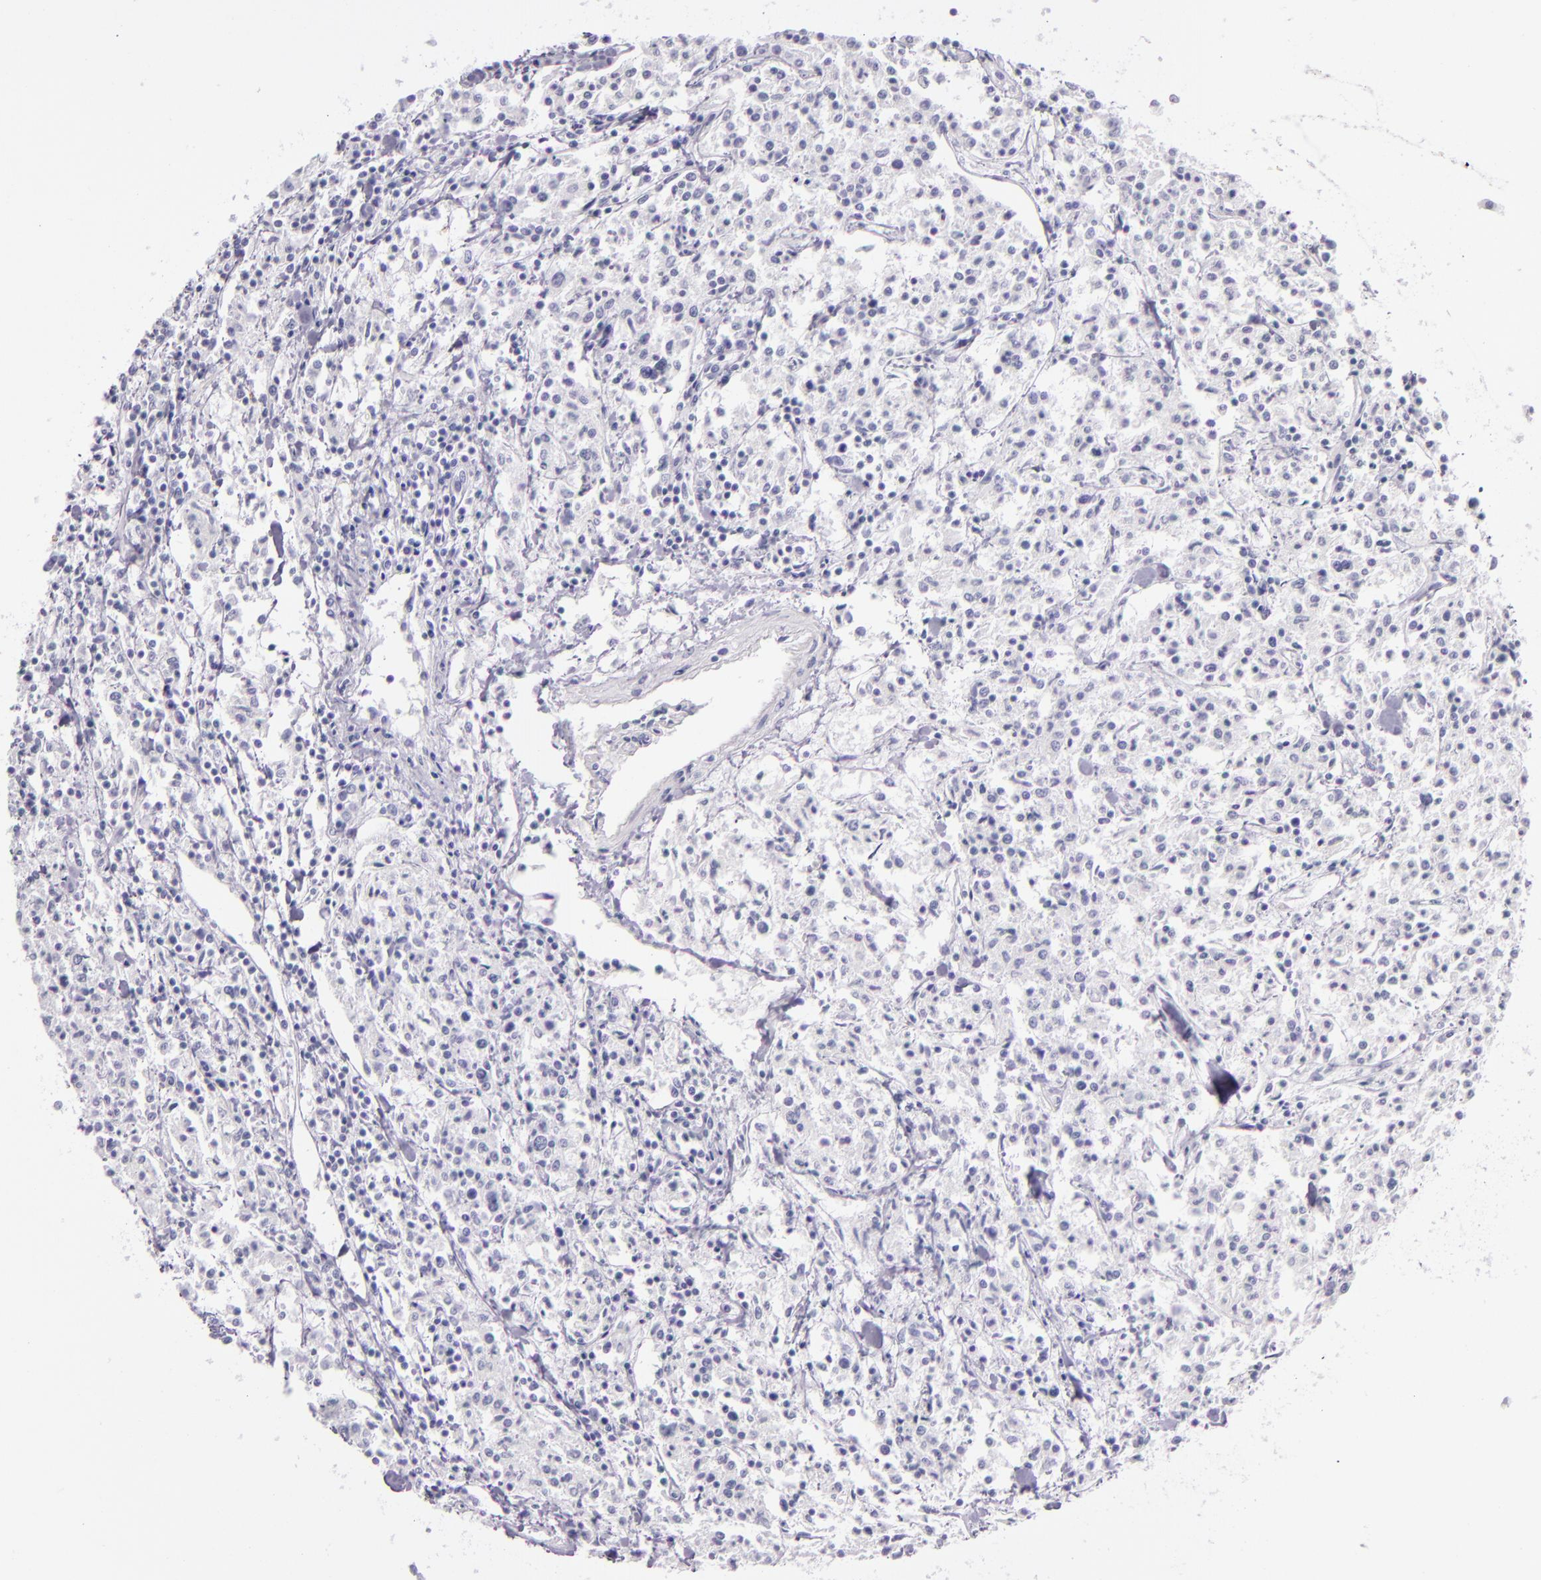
{"staining": {"intensity": "negative", "quantity": "none", "location": "none"}, "tissue": "lymphoma", "cell_type": "Tumor cells", "image_type": "cancer", "snomed": [{"axis": "morphology", "description": "Malignant lymphoma, non-Hodgkin's type, Low grade"}, {"axis": "topography", "description": "Small intestine"}], "caption": "A high-resolution histopathology image shows IHC staining of lymphoma, which shows no significant positivity in tumor cells.", "gene": "CEACAM1", "patient": {"sex": "female", "age": 59}}